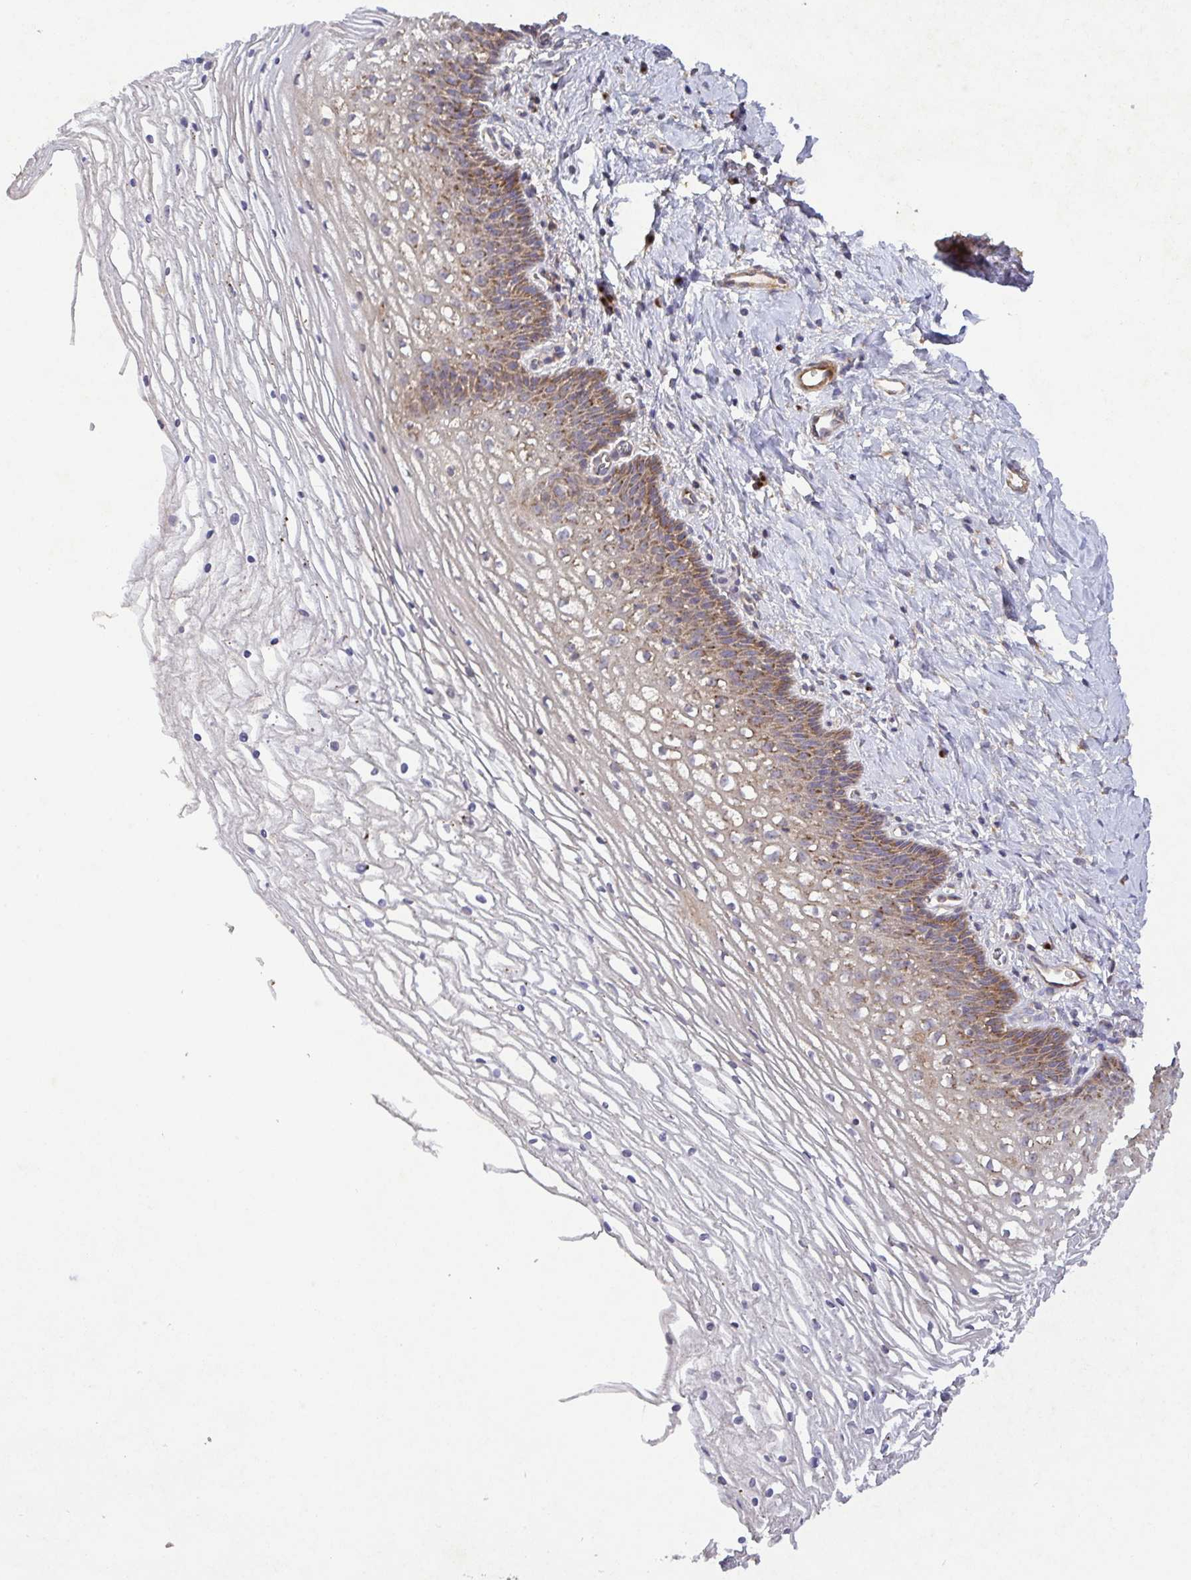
{"staining": {"intensity": "moderate", "quantity": ">75%", "location": "cytoplasmic/membranous"}, "tissue": "cervix", "cell_type": "Glandular cells", "image_type": "normal", "snomed": [{"axis": "morphology", "description": "Normal tissue, NOS"}, {"axis": "topography", "description": "Cervix"}], "caption": "About >75% of glandular cells in unremarkable human cervix exhibit moderate cytoplasmic/membranous protein positivity as visualized by brown immunohistochemical staining.", "gene": "TM9SF4", "patient": {"sex": "female", "age": 36}}